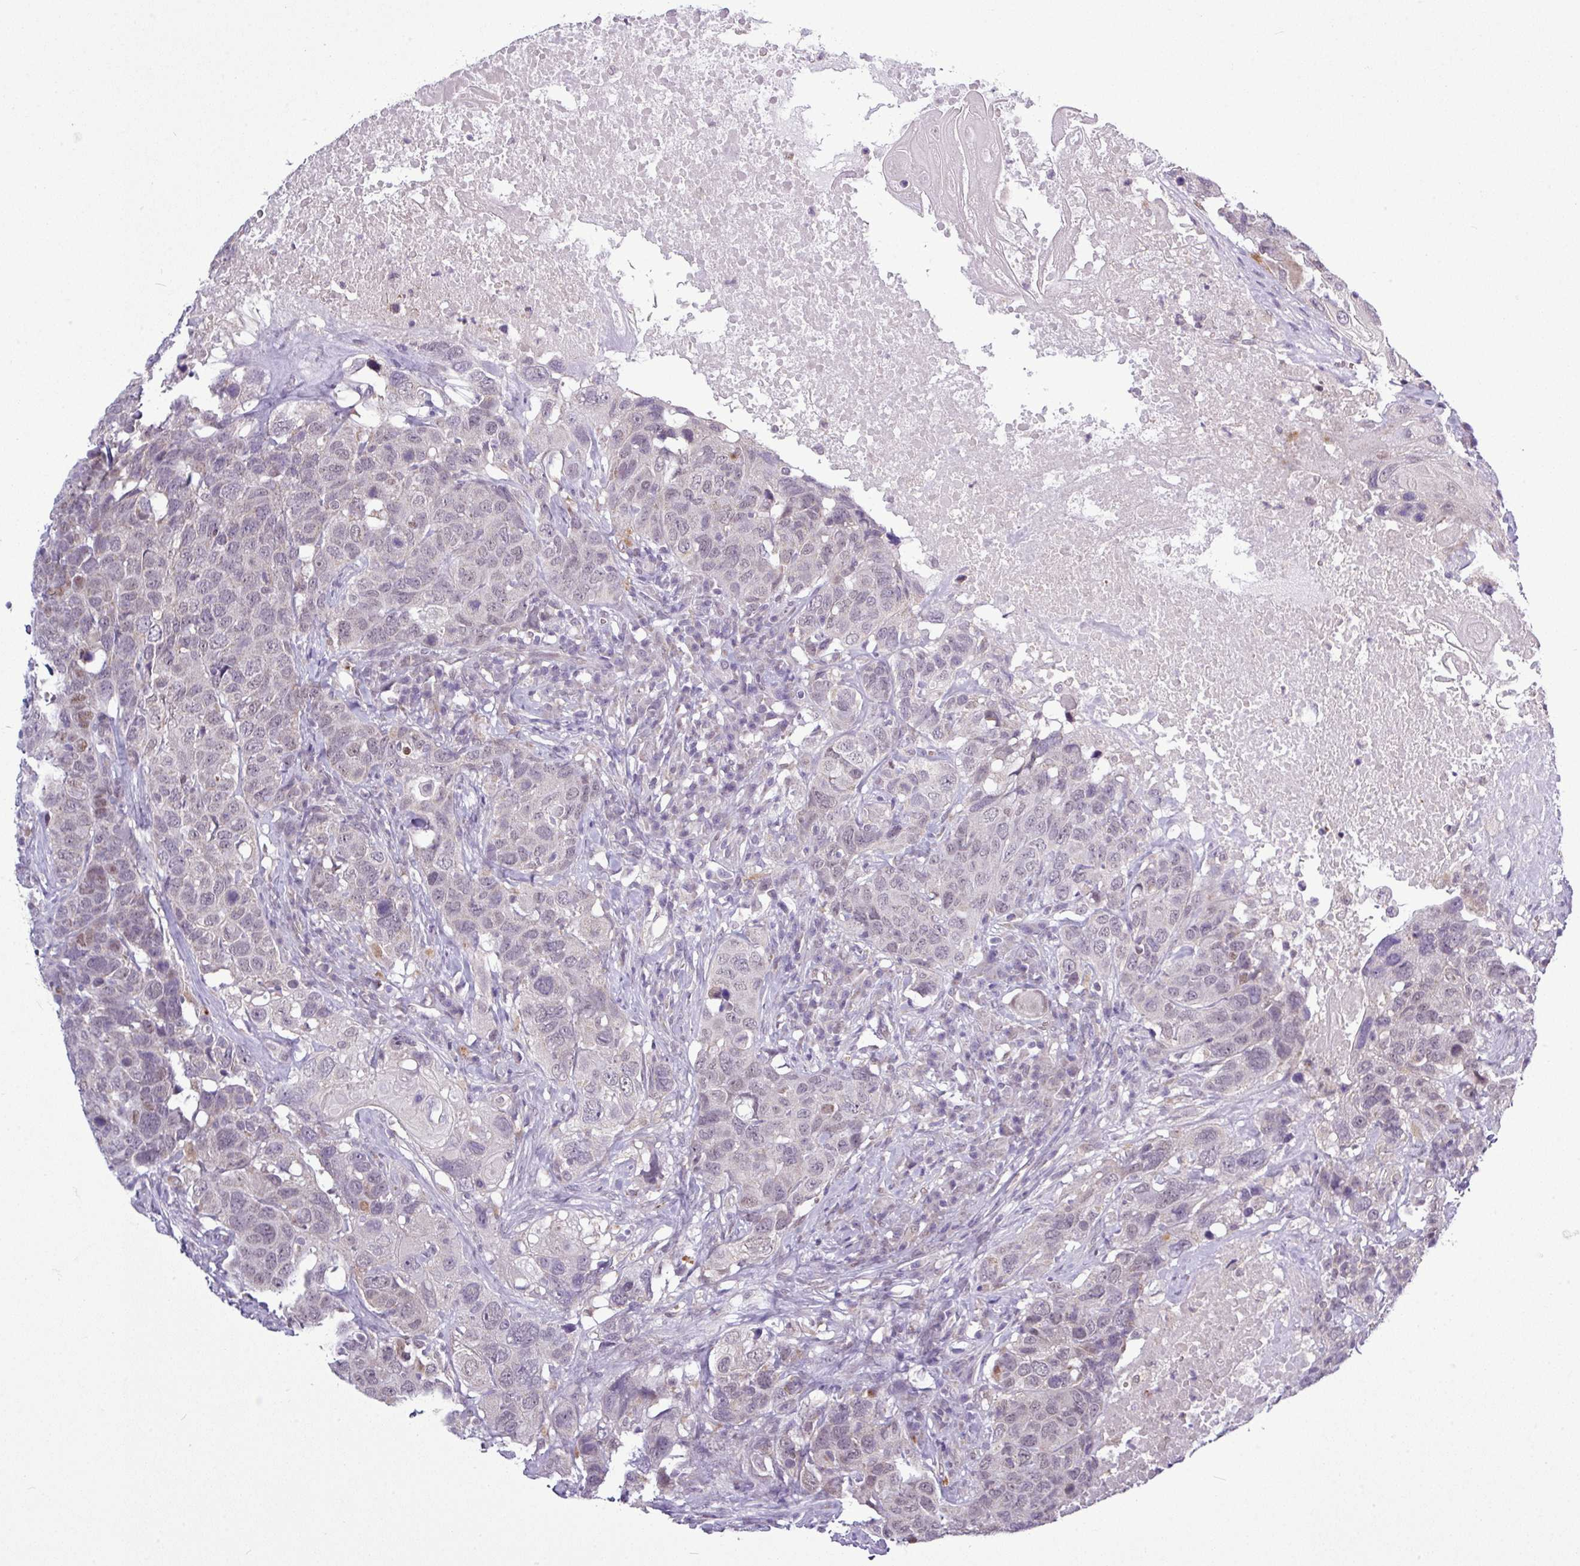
{"staining": {"intensity": "weak", "quantity": "25%-75%", "location": "nuclear"}, "tissue": "head and neck cancer", "cell_type": "Tumor cells", "image_type": "cancer", "snomed": [{"axis": "morphology", "description": "Squamous cell carcinoma, NOS"}, {"axis": "topography", "description": "Head-Neck"}], "caption": "Immunohistochemical staining of squamous cell carcinoma (head and neck) reveals weak nuclear protein positivity in about 25%-75% of tumor cells.", "gene": "ZNF217", "patient": {"sex": "male", "age": 66}}